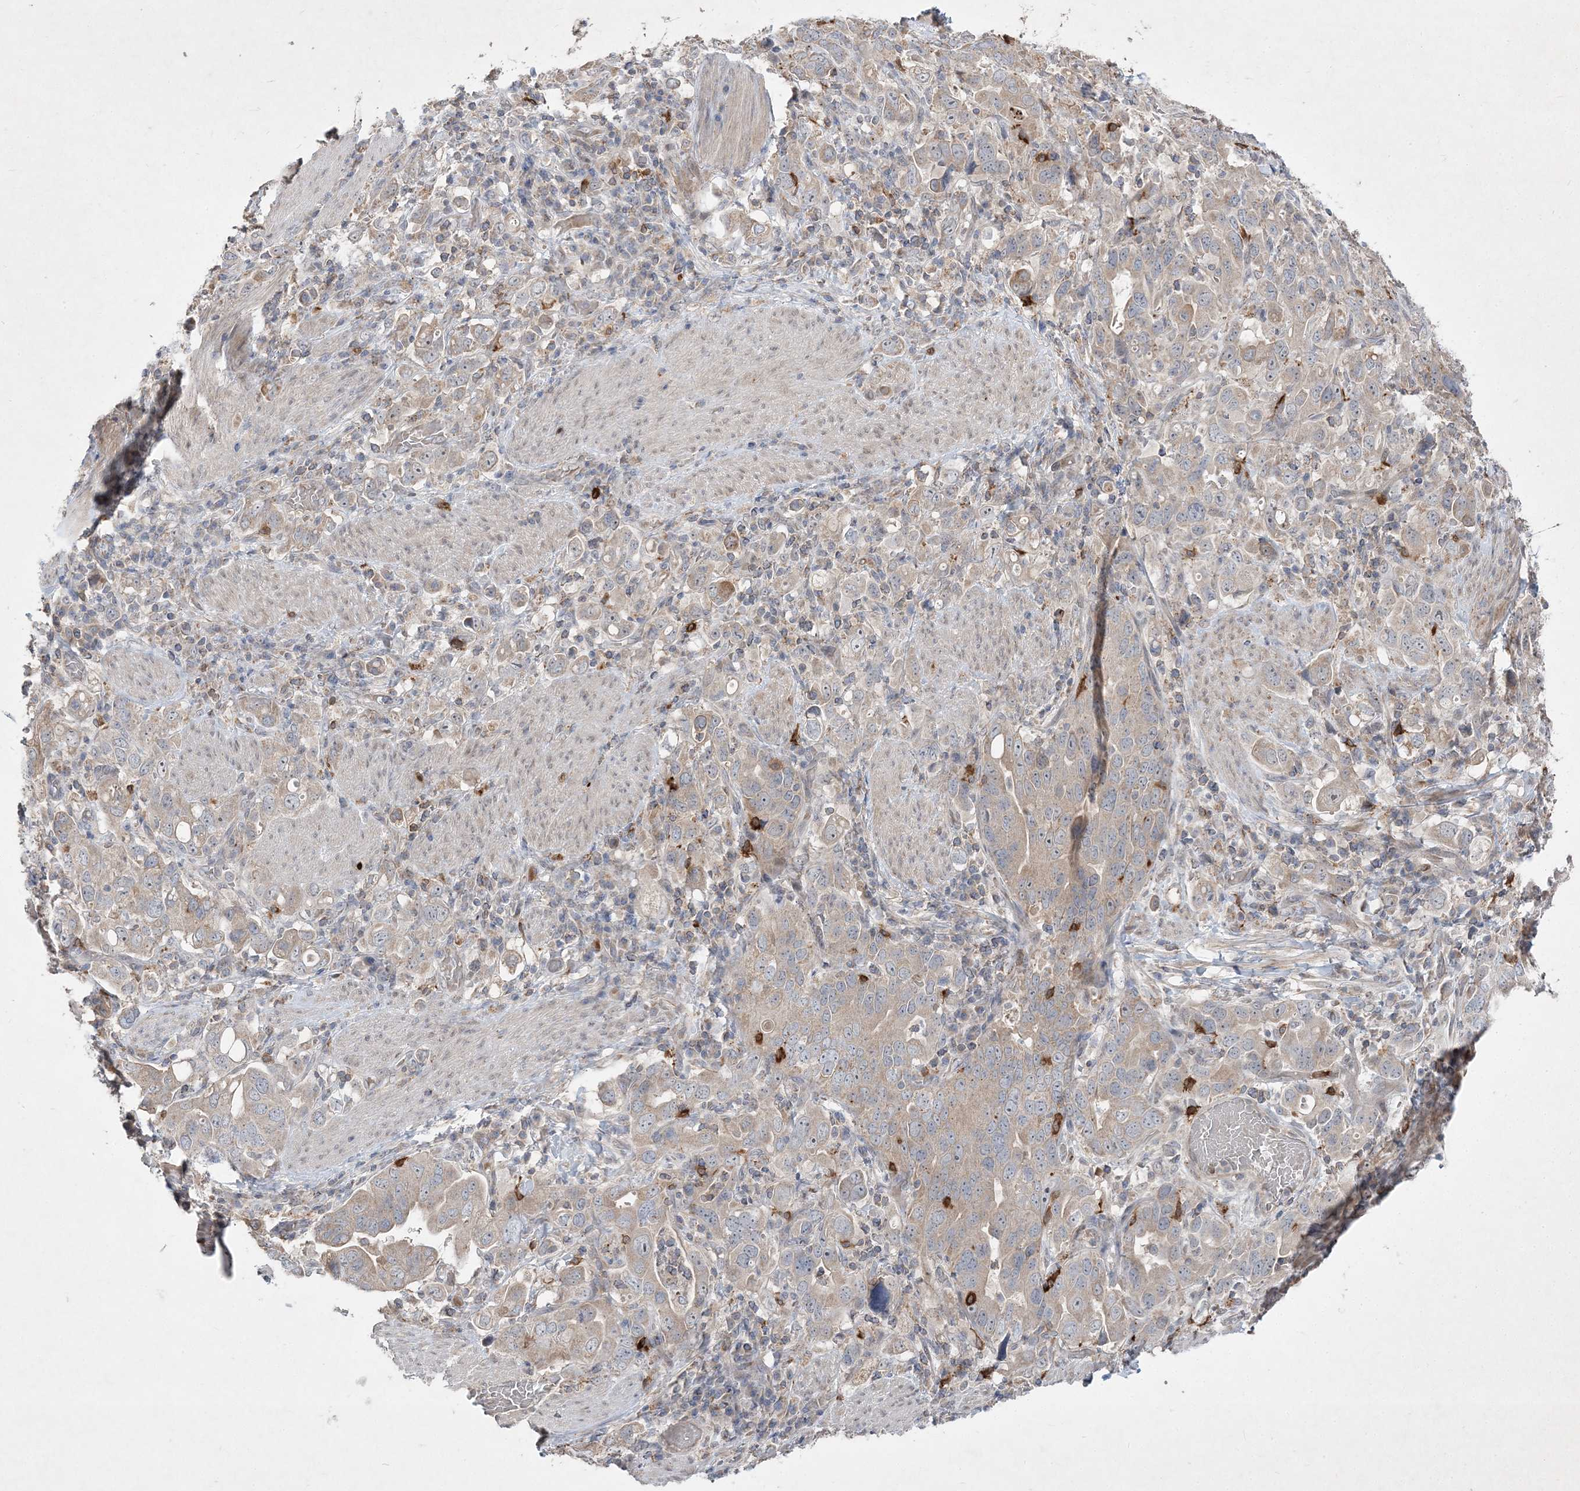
{"staining": {"intensity": "weak", "quantity": ">75%", "location": "cytoplasmic/membranous"}, "tissue": "stomach cancer", "cell_type": "Tumor cells", "image_type": "cancer", "snomed": [{"axis": "morphology", "description": "Adenocarcinoma, NOS"}, {"axis": "topography", "description": "Stomach, upper"}], "caption": "Stomach adenocarcinoma stained with a protein marker shows weak staining in tumor cells.", "gene": "CLNK", "patient": {"sex": "male", "age": 62}}